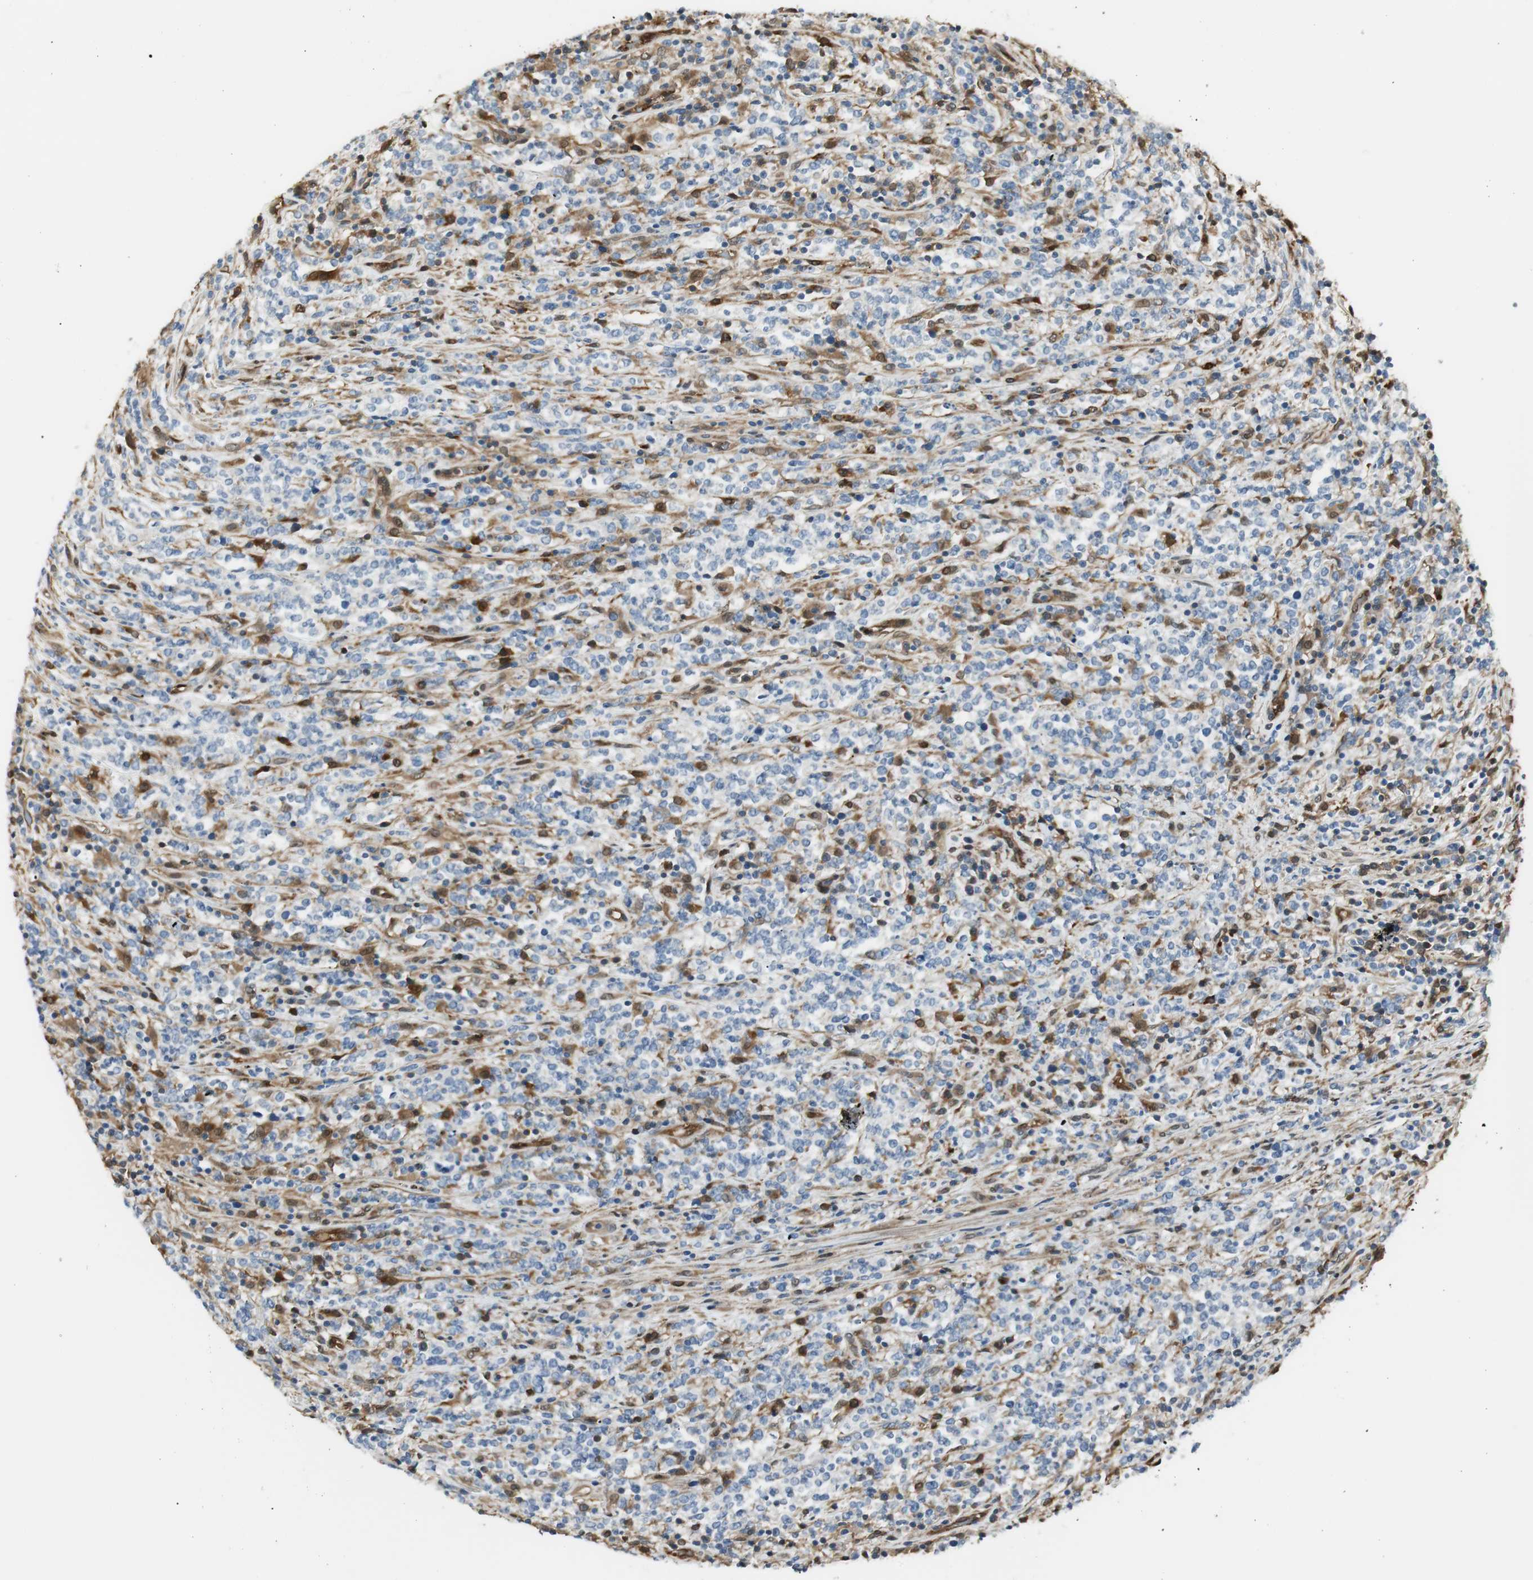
{"staining": {"intensity": "negative", "quantity": "none", "location": "none"}, "tissue": "lymphoma", "cell_type": "Tumor cells", "image_type": "cancer", "snomed": [{"axis": "morphology", "description": "Malignant lymphoma, non-Hodgkin's type, High grade"}, {"axis": "topography", "description": "Soft tissue"}], "caption": "Immunohistochemistry of high-grade malignant lymphoma, non-Hodgkin's type demonstrates no positivity in tumor cells.", "gene": "SERPINB6", "patient": {"sex": "male", "age": 18}}